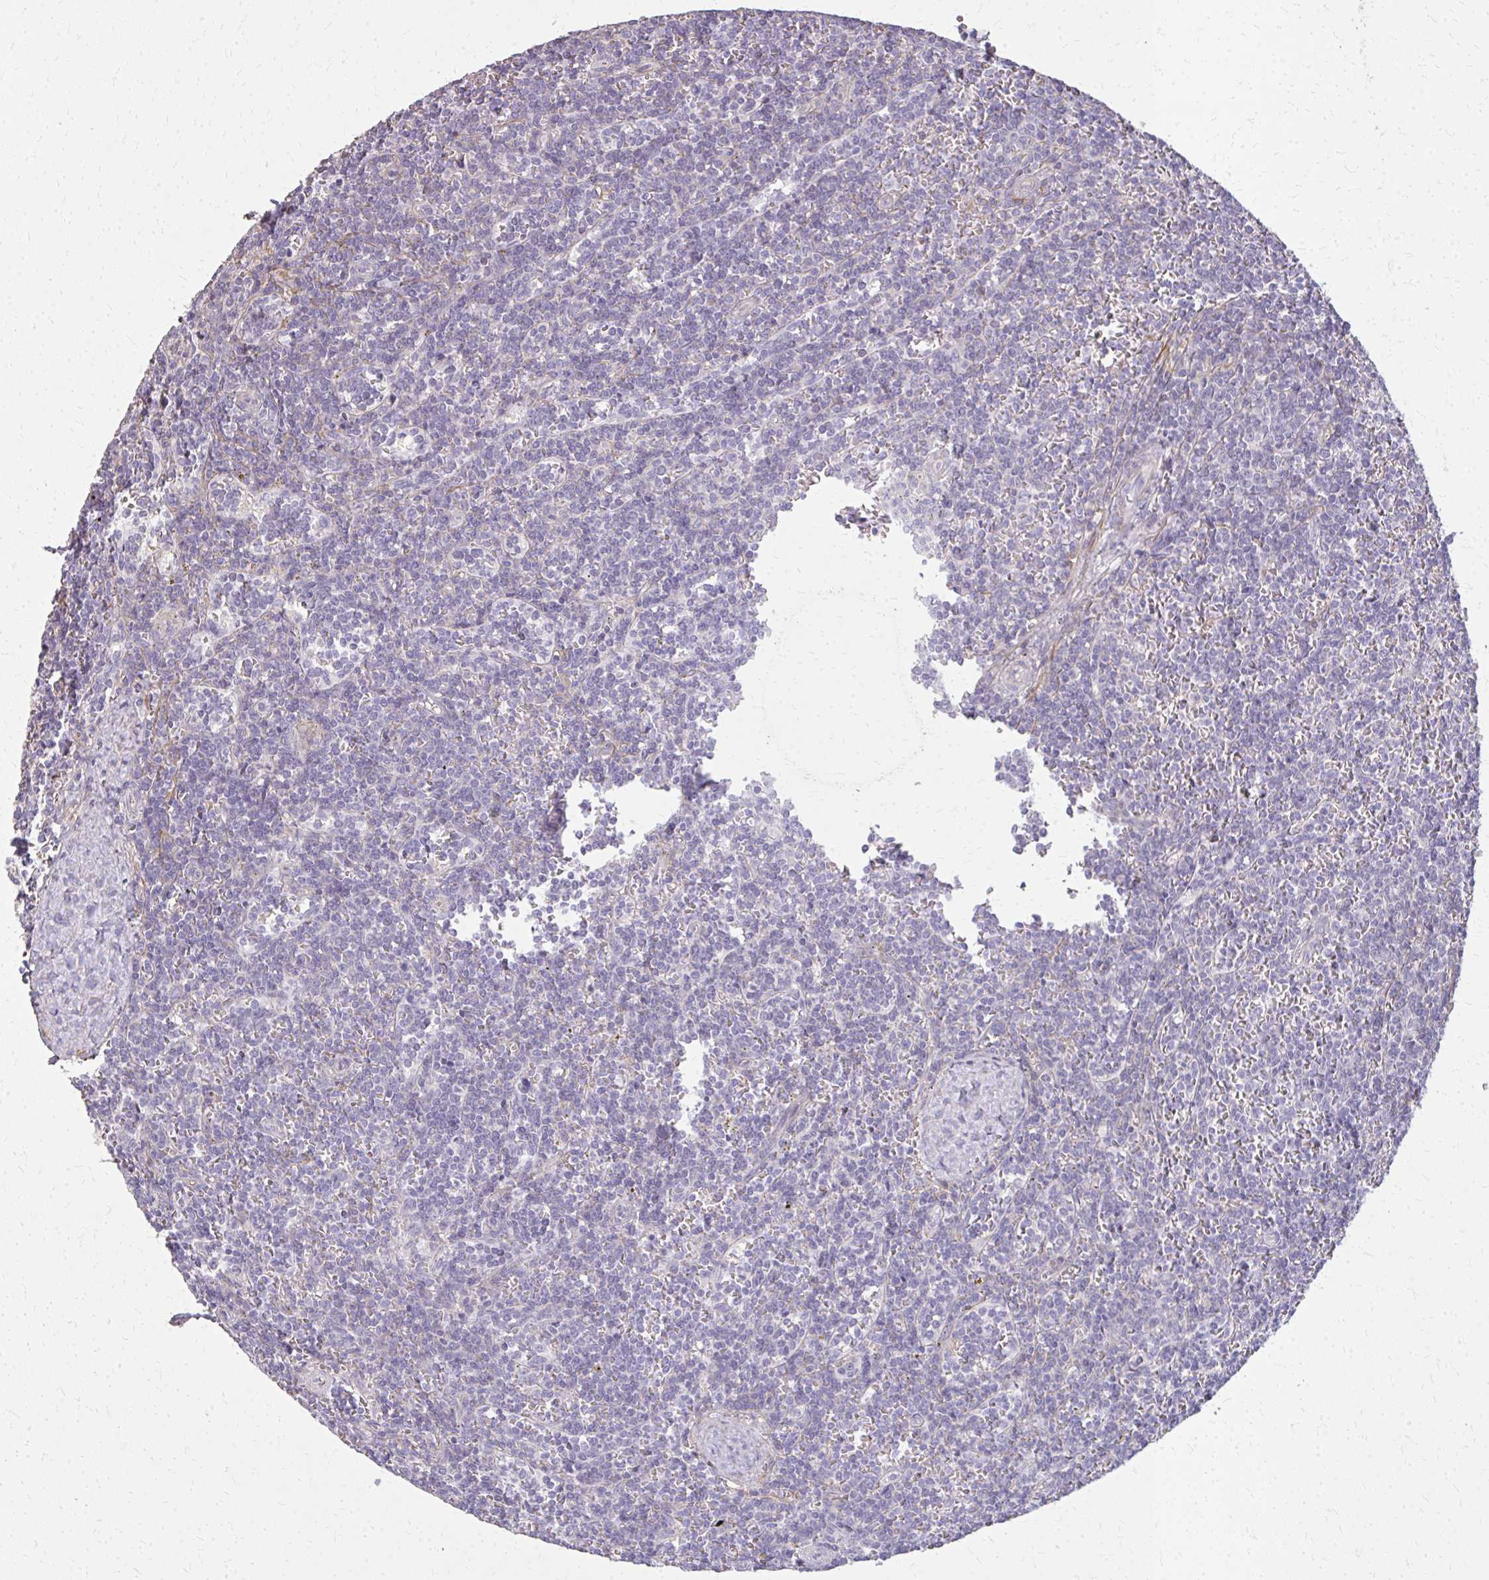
{"staining": {"intensity": "negative", "quantity": "none", "location": "none"}, "tissue": "lymphoma", "cell_type": "Tumor cells", "image_type": "cancer", "snomed": [{"axis": "morphology", "description": "Malignant lymphoma, non-Hodgkin's type, Low grade"}, {"axis": "topography", "description": "Spleen"}], "caption": "High power microscopy micrograph of an immunohistochemistry histopathology image of low-grade malignant lymphoma, non-Hodgkin's type, revealing no significant expression in tumor cells. Brightfield microscopy of IHC stained with DAB (brown) and hematoxylin (blue), captured at high magnification.", "gene": "TENM4", "patient": {"sex": "male", "age": 78}}